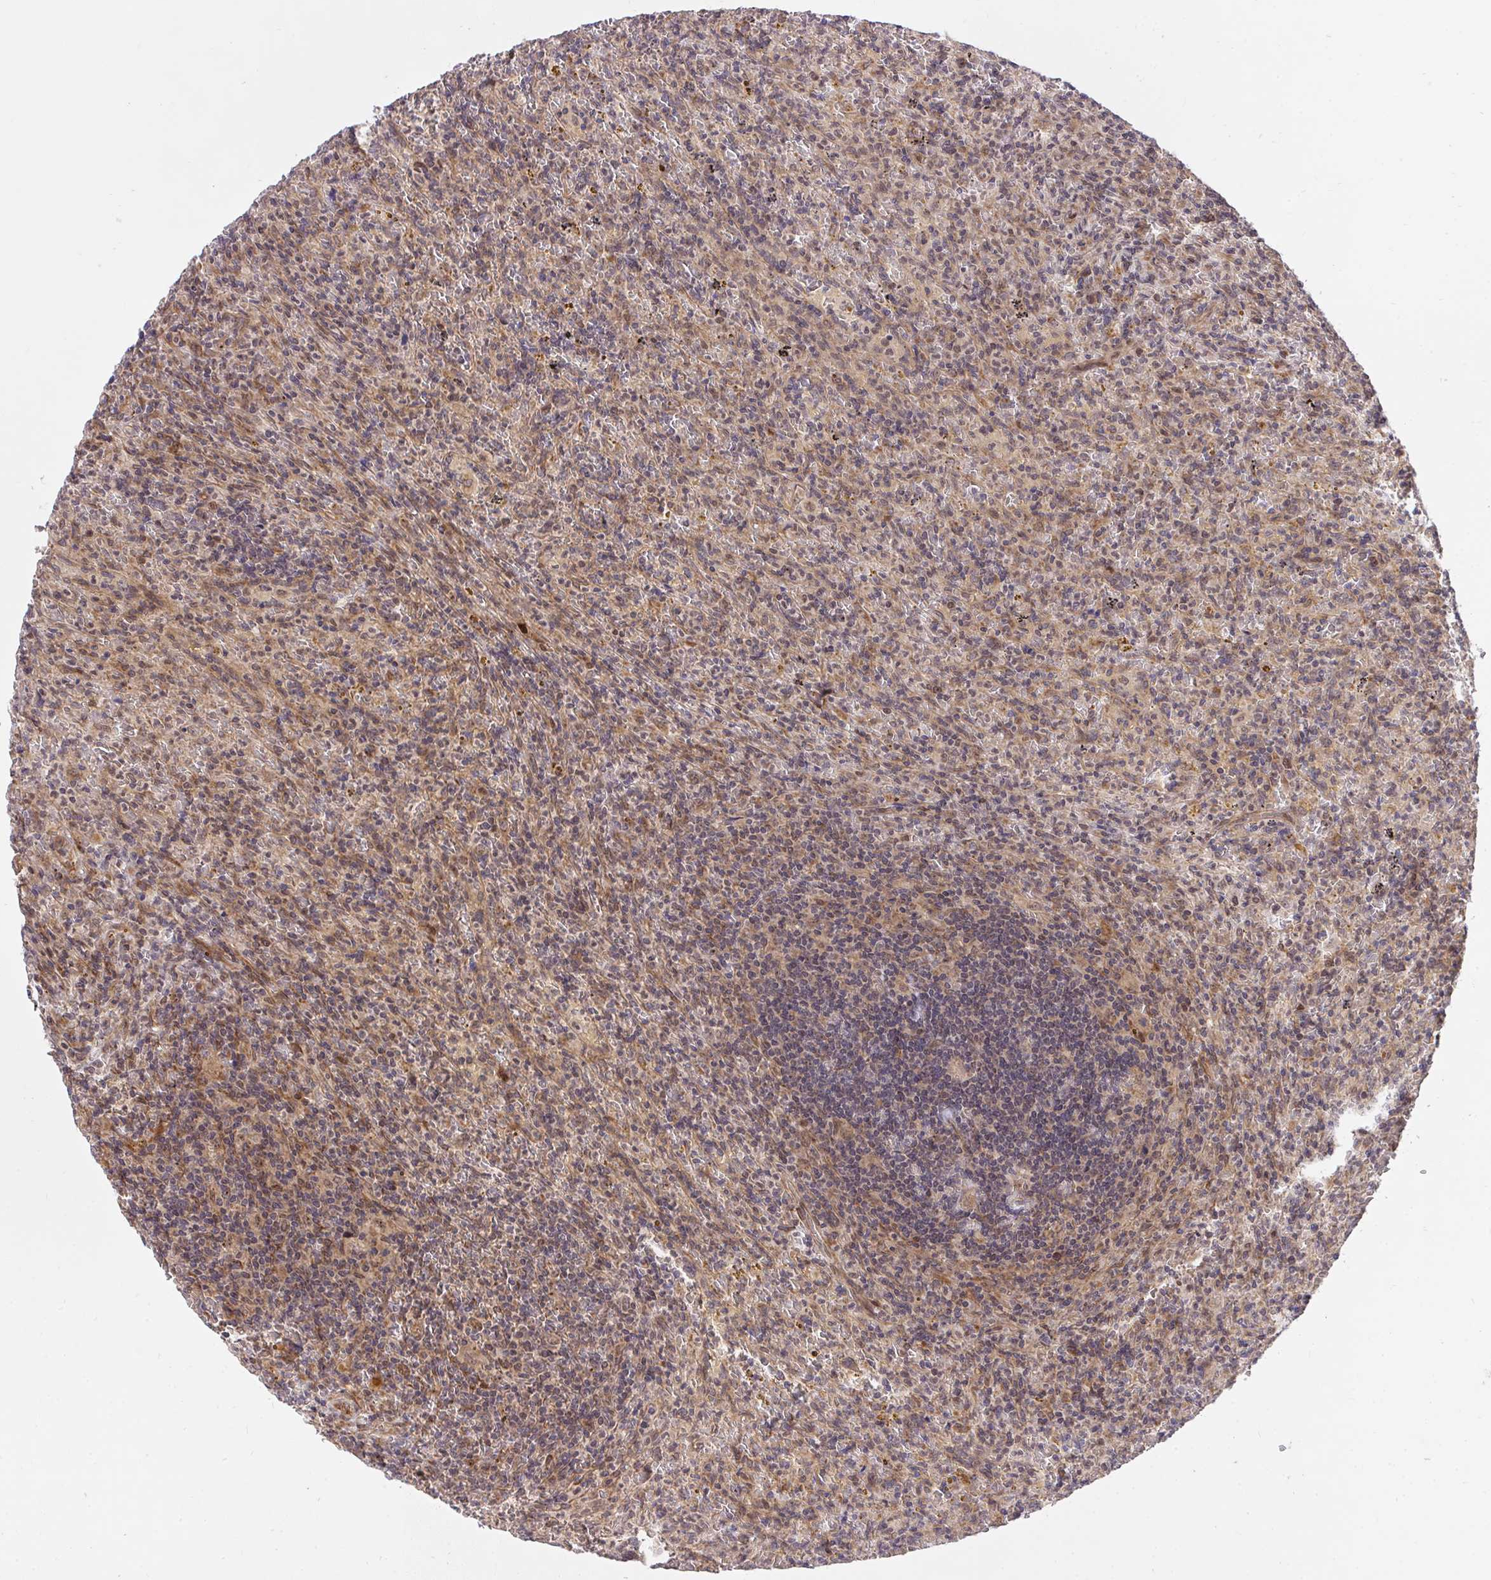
{"staining": {"intensity": "weak", "quantity": ">75%", "location": "cytoplasmic/membranous"}, "tissue": "lymphoma", "cell_type": "Tumor cells", "image_type": "cancer", "snomed": [{"axis": "morphology", "description": "Malignant lymphoma, non-Hodgkin's type, Low grade"}, {"axis": "topography", "description": "Spleen"}], "caption": "A brown stain labels weak cytoplasmic/membranous expression of a protein in human low-grade malignant lymphoma, non-Hodgkin's type tumor cells. Immunohistochemistry stains the protein in brown and the nuclei are stained blue.", "gene": "ERI1", "patient": {"sex": "female", "age": 70}}